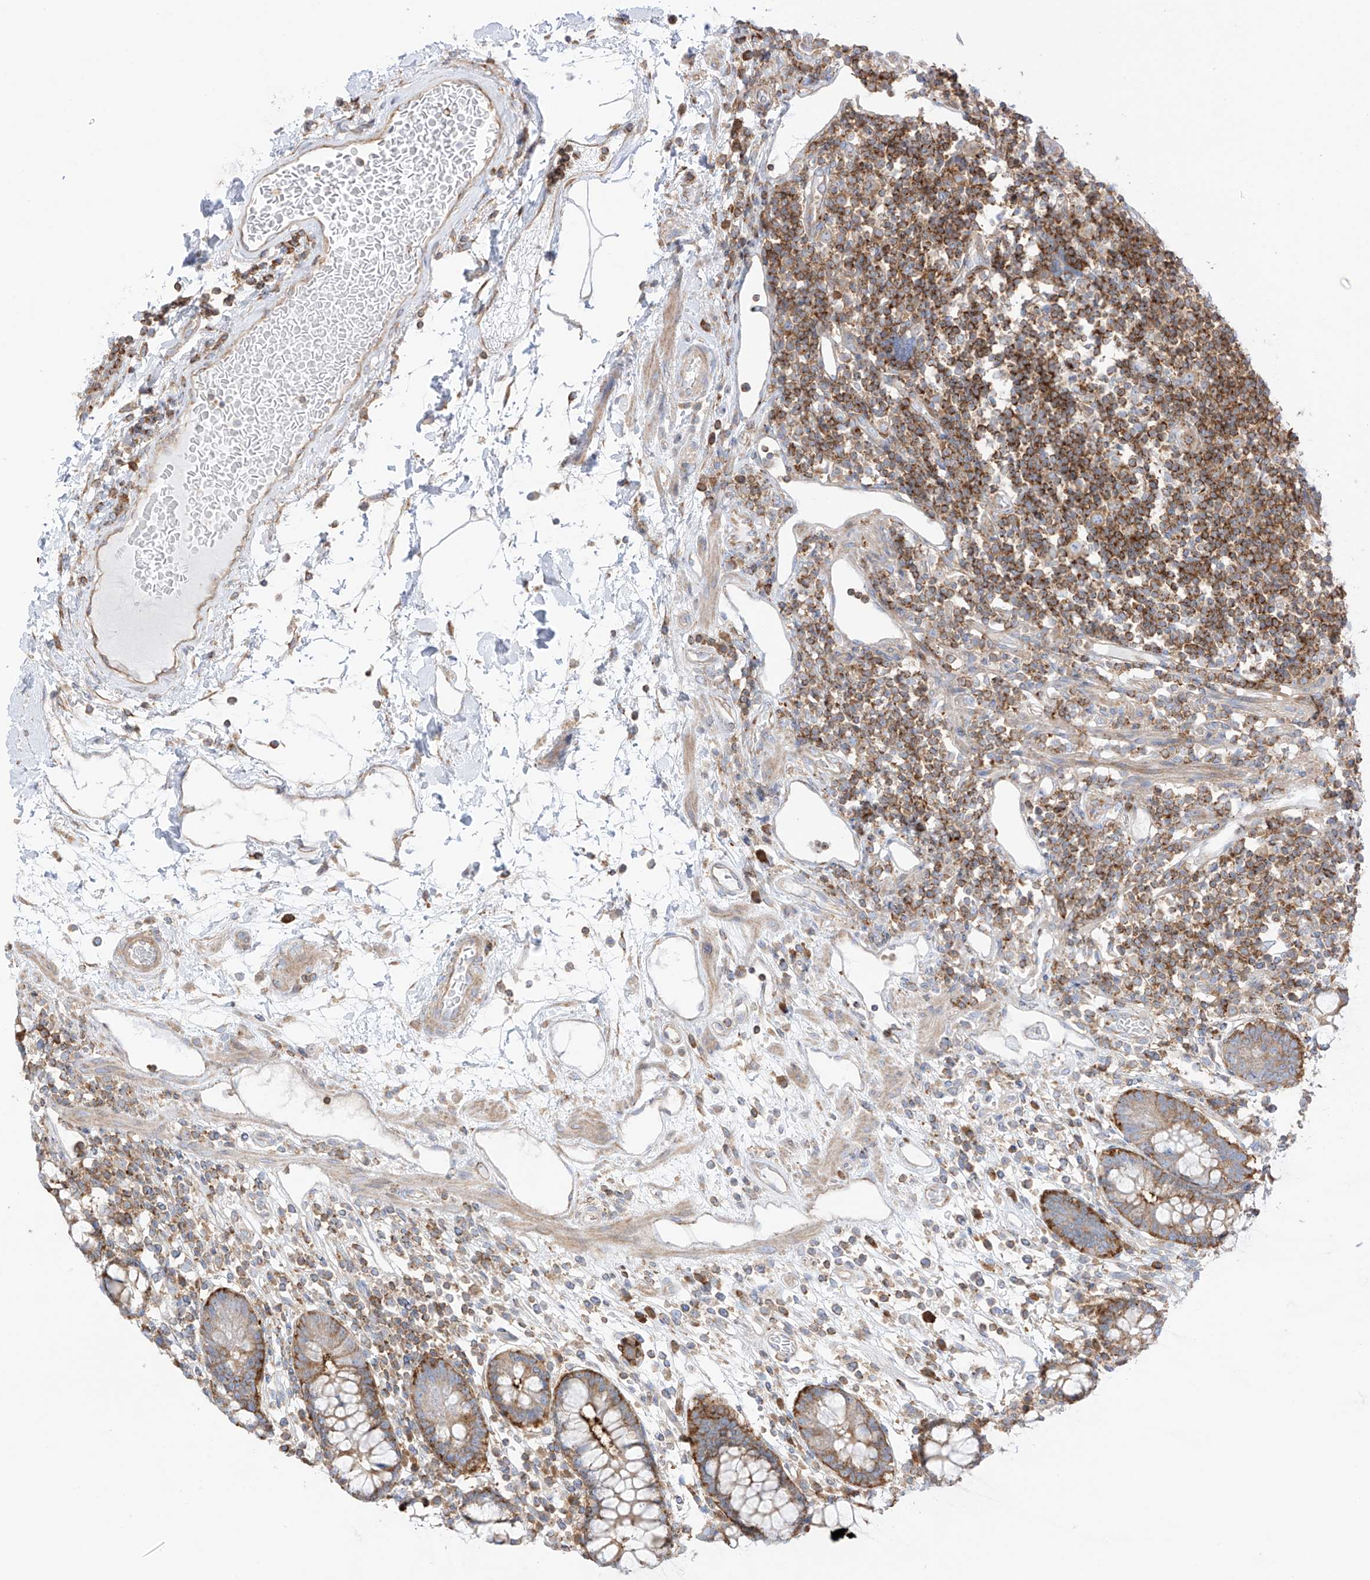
{"staining": {"intensity": "moderate", "quantity": ">75%", "location": "cytoplasmic/membranous"}, "tissue": "colon", "cell_type": "Endothelial cells", "image_type": "normal", "snomed": [{"axis": "morphology", "description": "Normal tissue, NOS"}, {"axis": "topography", "description": "Colon"}], "caption": "Immunohistochemistry (IHC) (DAB) staining of unremarkable human colon demonstrates moderate cytoplasmic/membranous protein positivity in about >75% of endothelial cells.", "gene": "XKR3", "patient": {"sex": "female", "age": 79}}